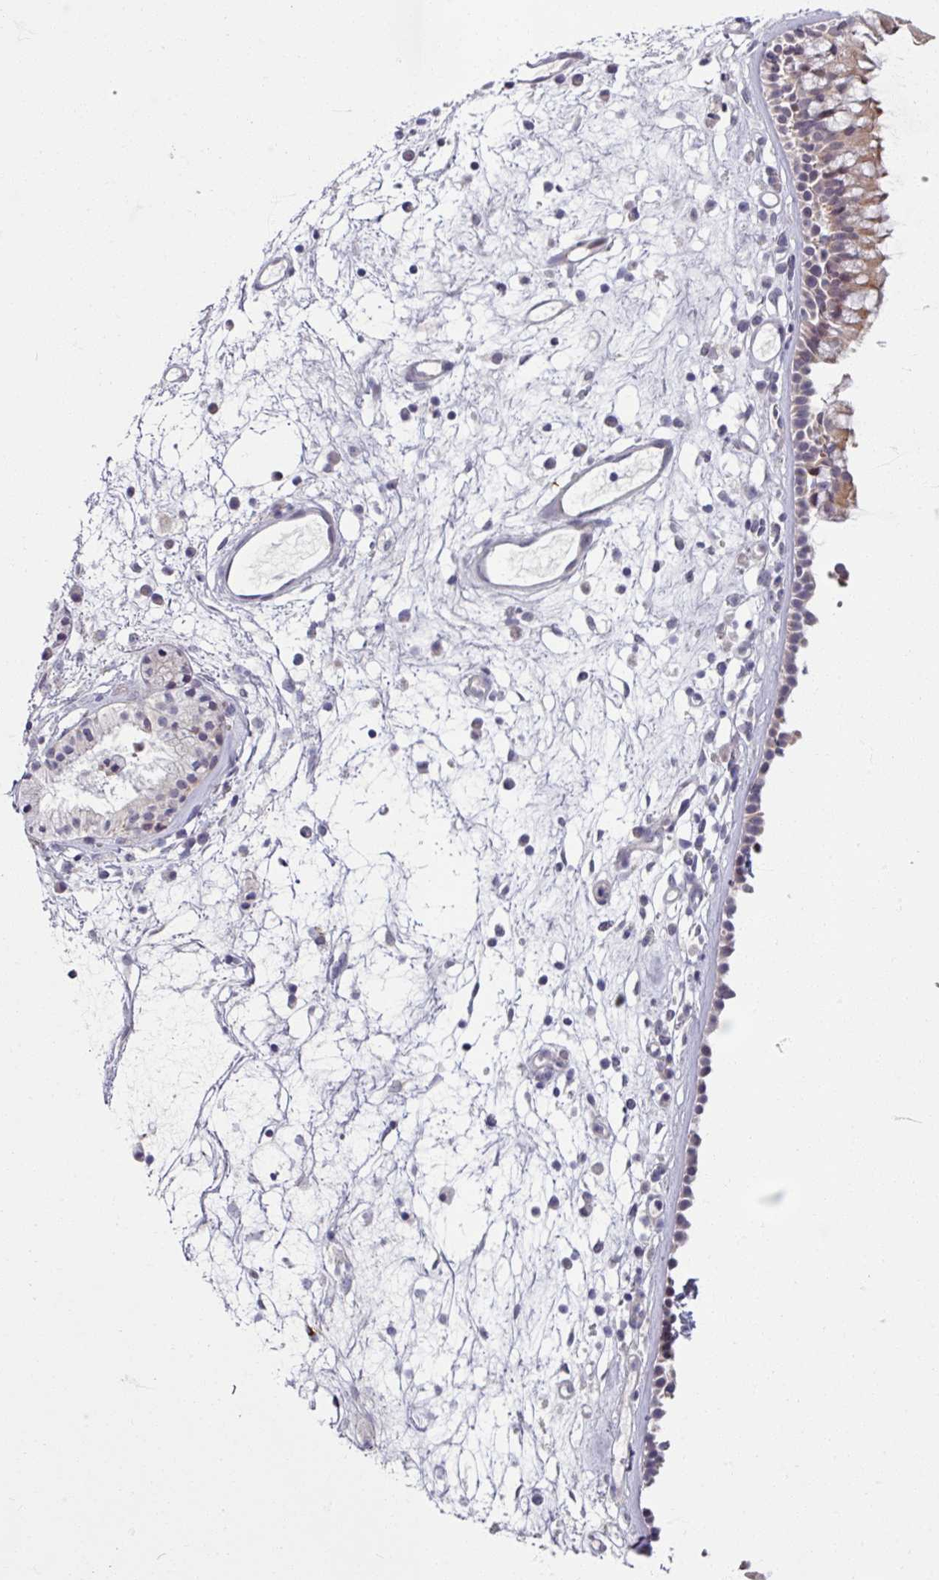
{"staining": {"intensity": "weak", "quantity": "25%-75%", "location": "cytoplasmic/membranous,nuclear"}, "tissue": "nasopharynx", "cell_type": "Respiratory epithelial cells", "image_type": "normal", "snomed": [{"axis": "morphology", "description": "Normal tissue, NOS"}, {"axis": "topography", "description": "Nasopharynx"}], "caption": "Normal nasopharynx demonstrates weak cytoplasmic/membranous,nuclear staining in approximately 25%-75% of respiratory epithelial cells (DAB (3,3'-diaminobenzidine) IHC with brightfield microscopy, high magnification)..", "gene": "OGFOD3", "patient": {"sex": "male", "age": 63}}